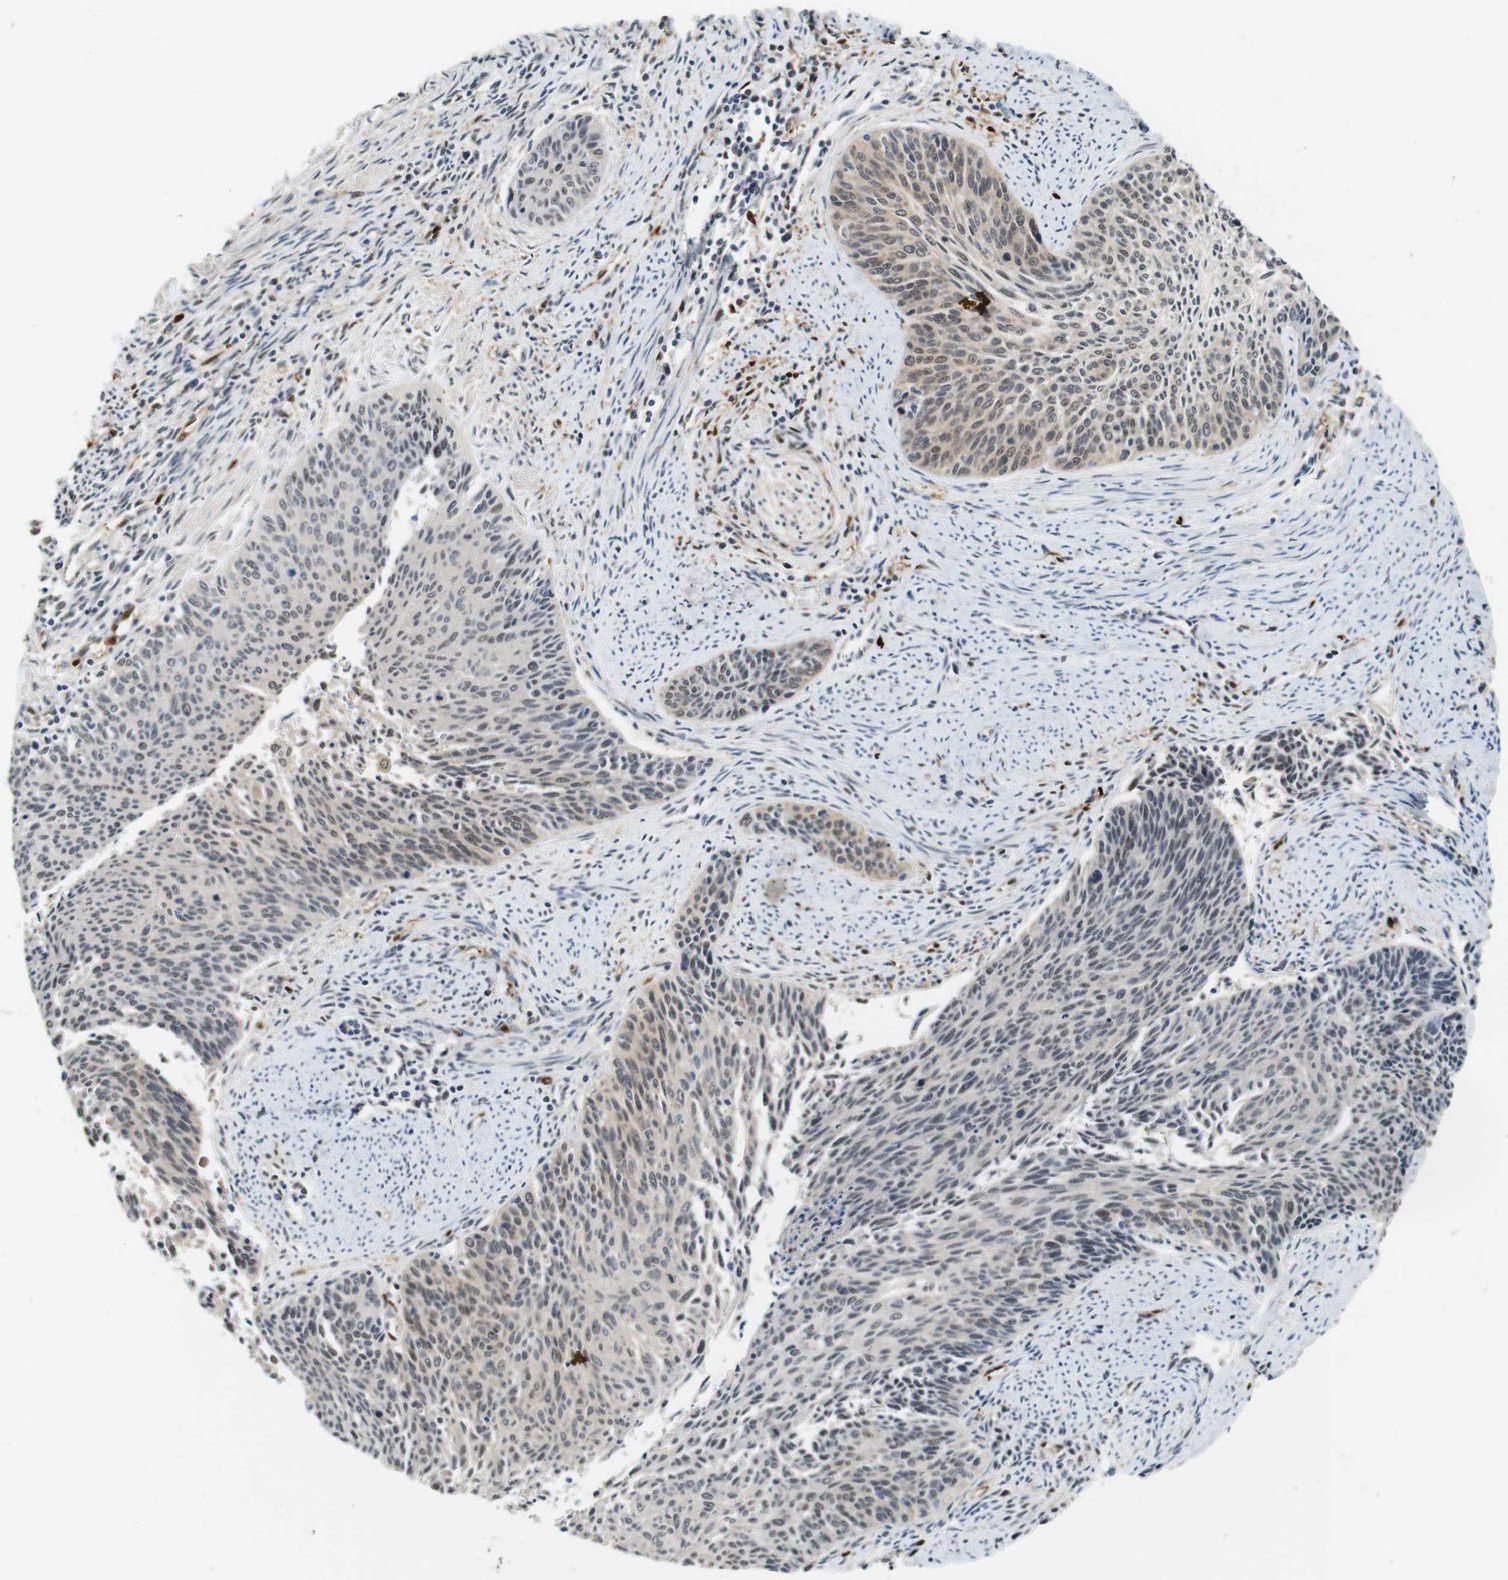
{"staining": {"intensity": "weak", "quantity": "25%-75%", "location": "cytoplasmic/membranous,nuclear"}, "tissue": "cervical cancer", "cell_type": "Tumor cells", "image_type": "cancer", "snomed": [{"axis": "morphology", "description": "Squamous cell carcinoma, NOS"}, {"axis": "topography", "description": "Cervix"}], "caption": "Immunohistochemistry (IHC) (DAB (3,3'-diaminobenzidine)) staining of cervical squamous cell carcinoma reveals weak cytoplasmic/membranous and nuclear protein staining in approximately 25%-75% of tumor cells. Nuclei are stained in blue.", "gene": "LXN", "patient": {"sex": "female", "age": 55}}